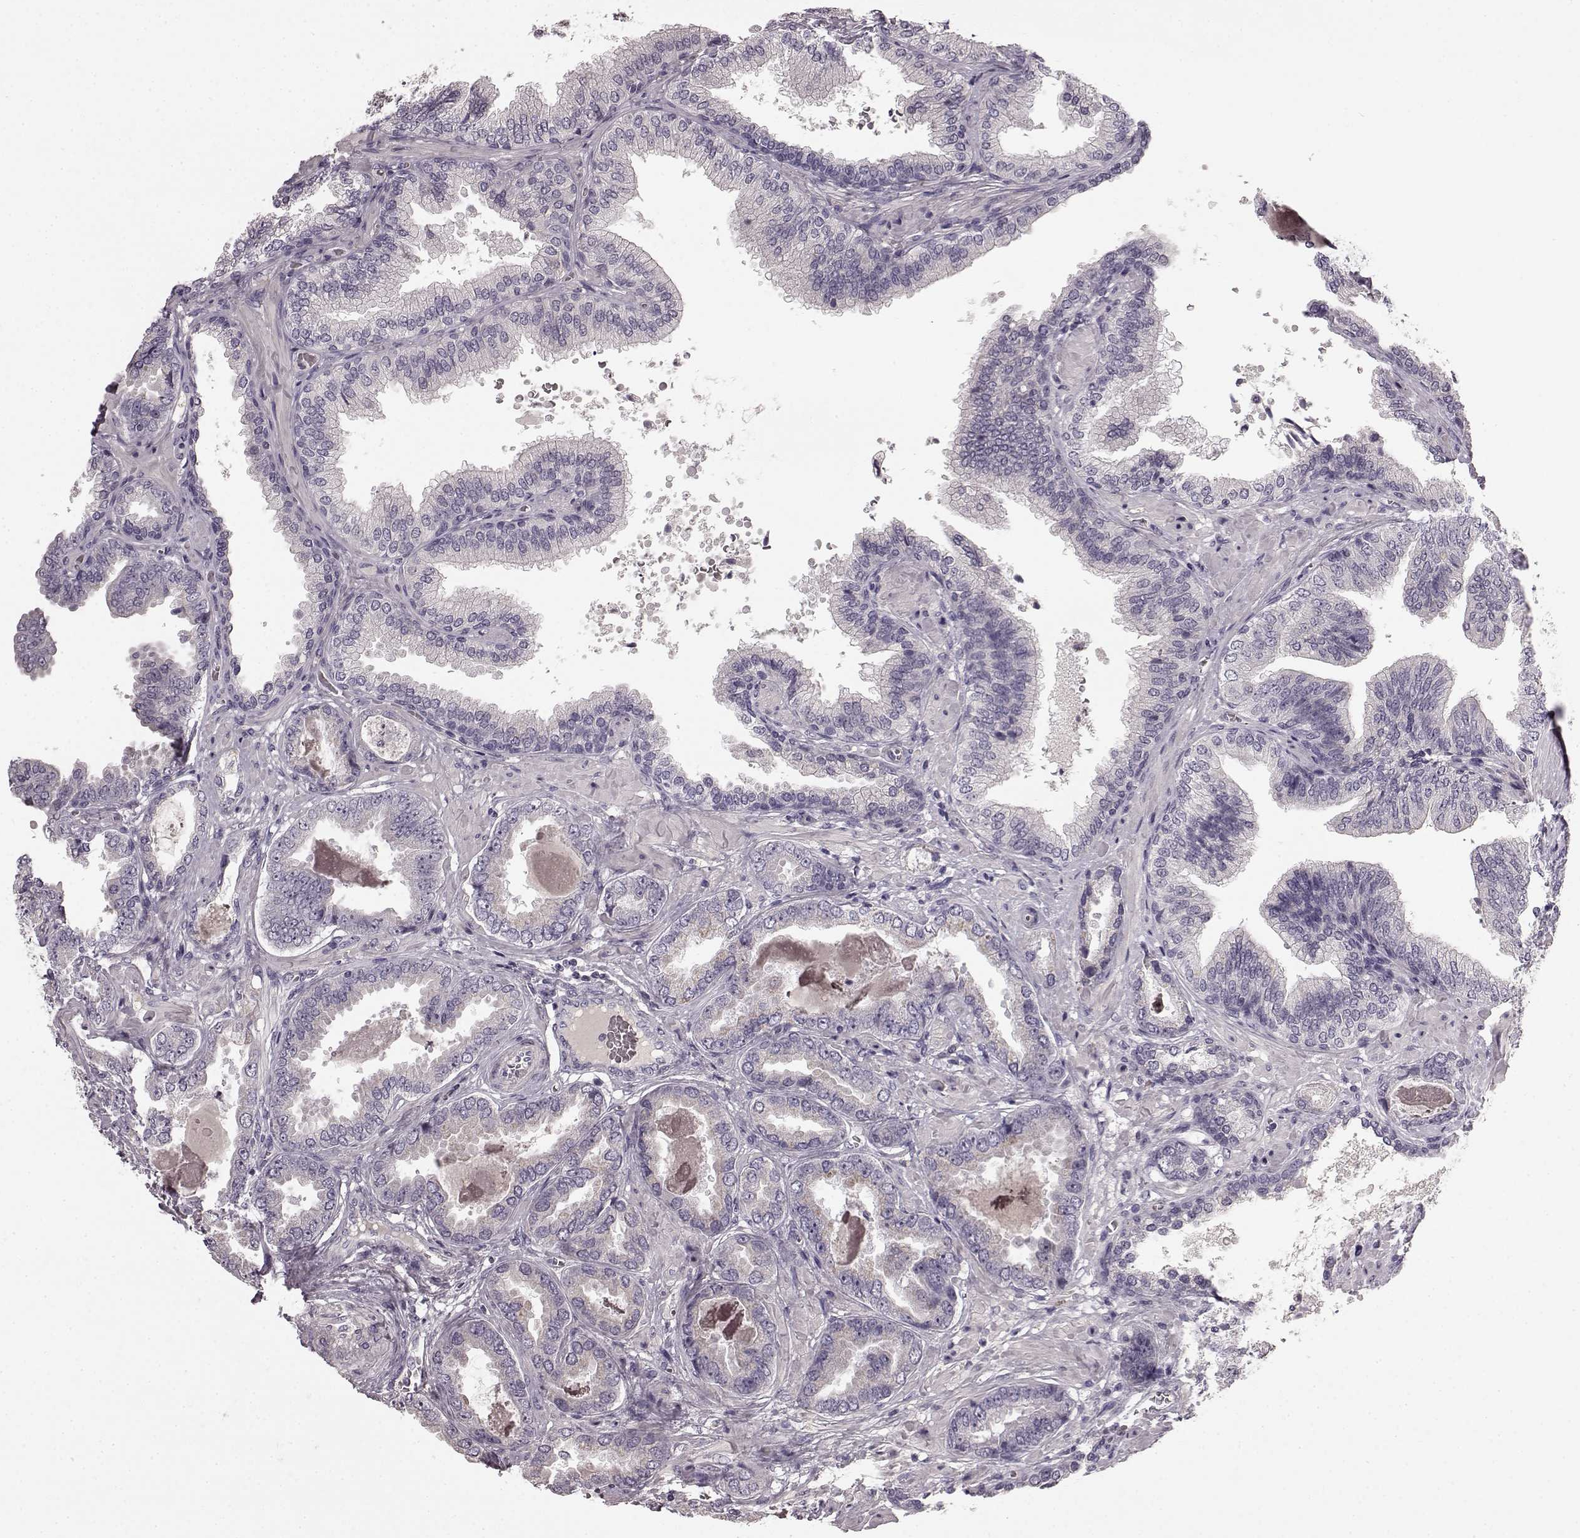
{"staining": {"intensity": "negative", "quantity": "none", "location": "none"}, "tissue": "prostate cancer", "cell_type": "Tumor cells", "image_type": "cancer", "snomed": [{"axis": "morphology", "description": "Adenocarcinoma, NOS"}, {"axis": "topography", "description": "Prostate"}], "caption": "Tumor cells are negative for protein expression in human prostate cancer (adenocarcinoma). (DAB IHC, high magnification).", "gene": "KRT85", "patient": {"sex": "male", "age": 64}}